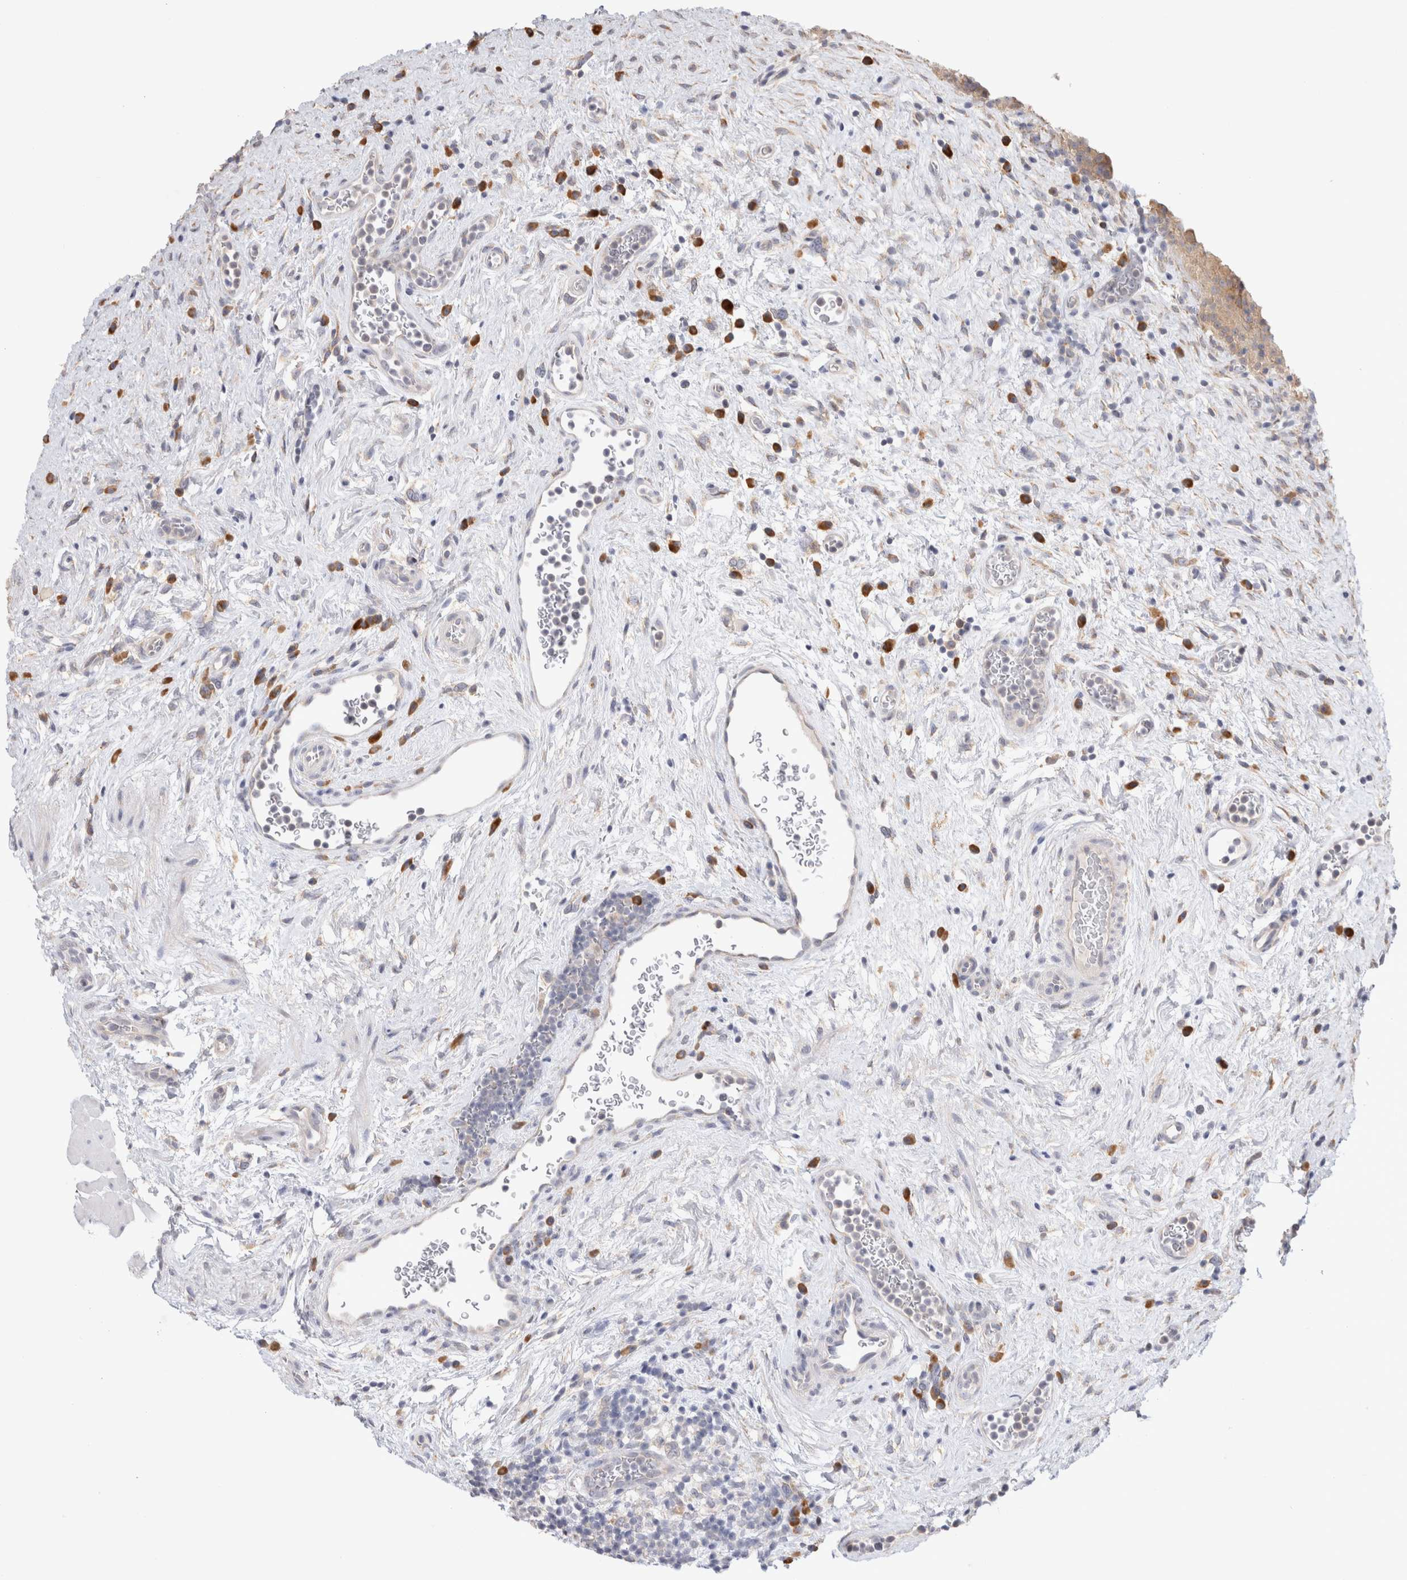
{"staining": {"intensity": "moderate", "quantity": "<25%", "location": "cytoplasmic/membranous"}, "tissue": "urinary bladder", "cell_type": "Urothelial cells", "image_type": "normal", "snomed": [{"axis": "morphology", "description": "Normal tissue, NOS"}, {"axis": "topography", "description": "Urinary bladder"}], "caption": "Protein analysis of benign urinary bladder displays moderate cytoplasmic/membranous staining in about <25% of urothelial cells. Nuclei are stained in blue.", "gene": "NEDD4L", "patient": {"sex": "male", "age": 82}}